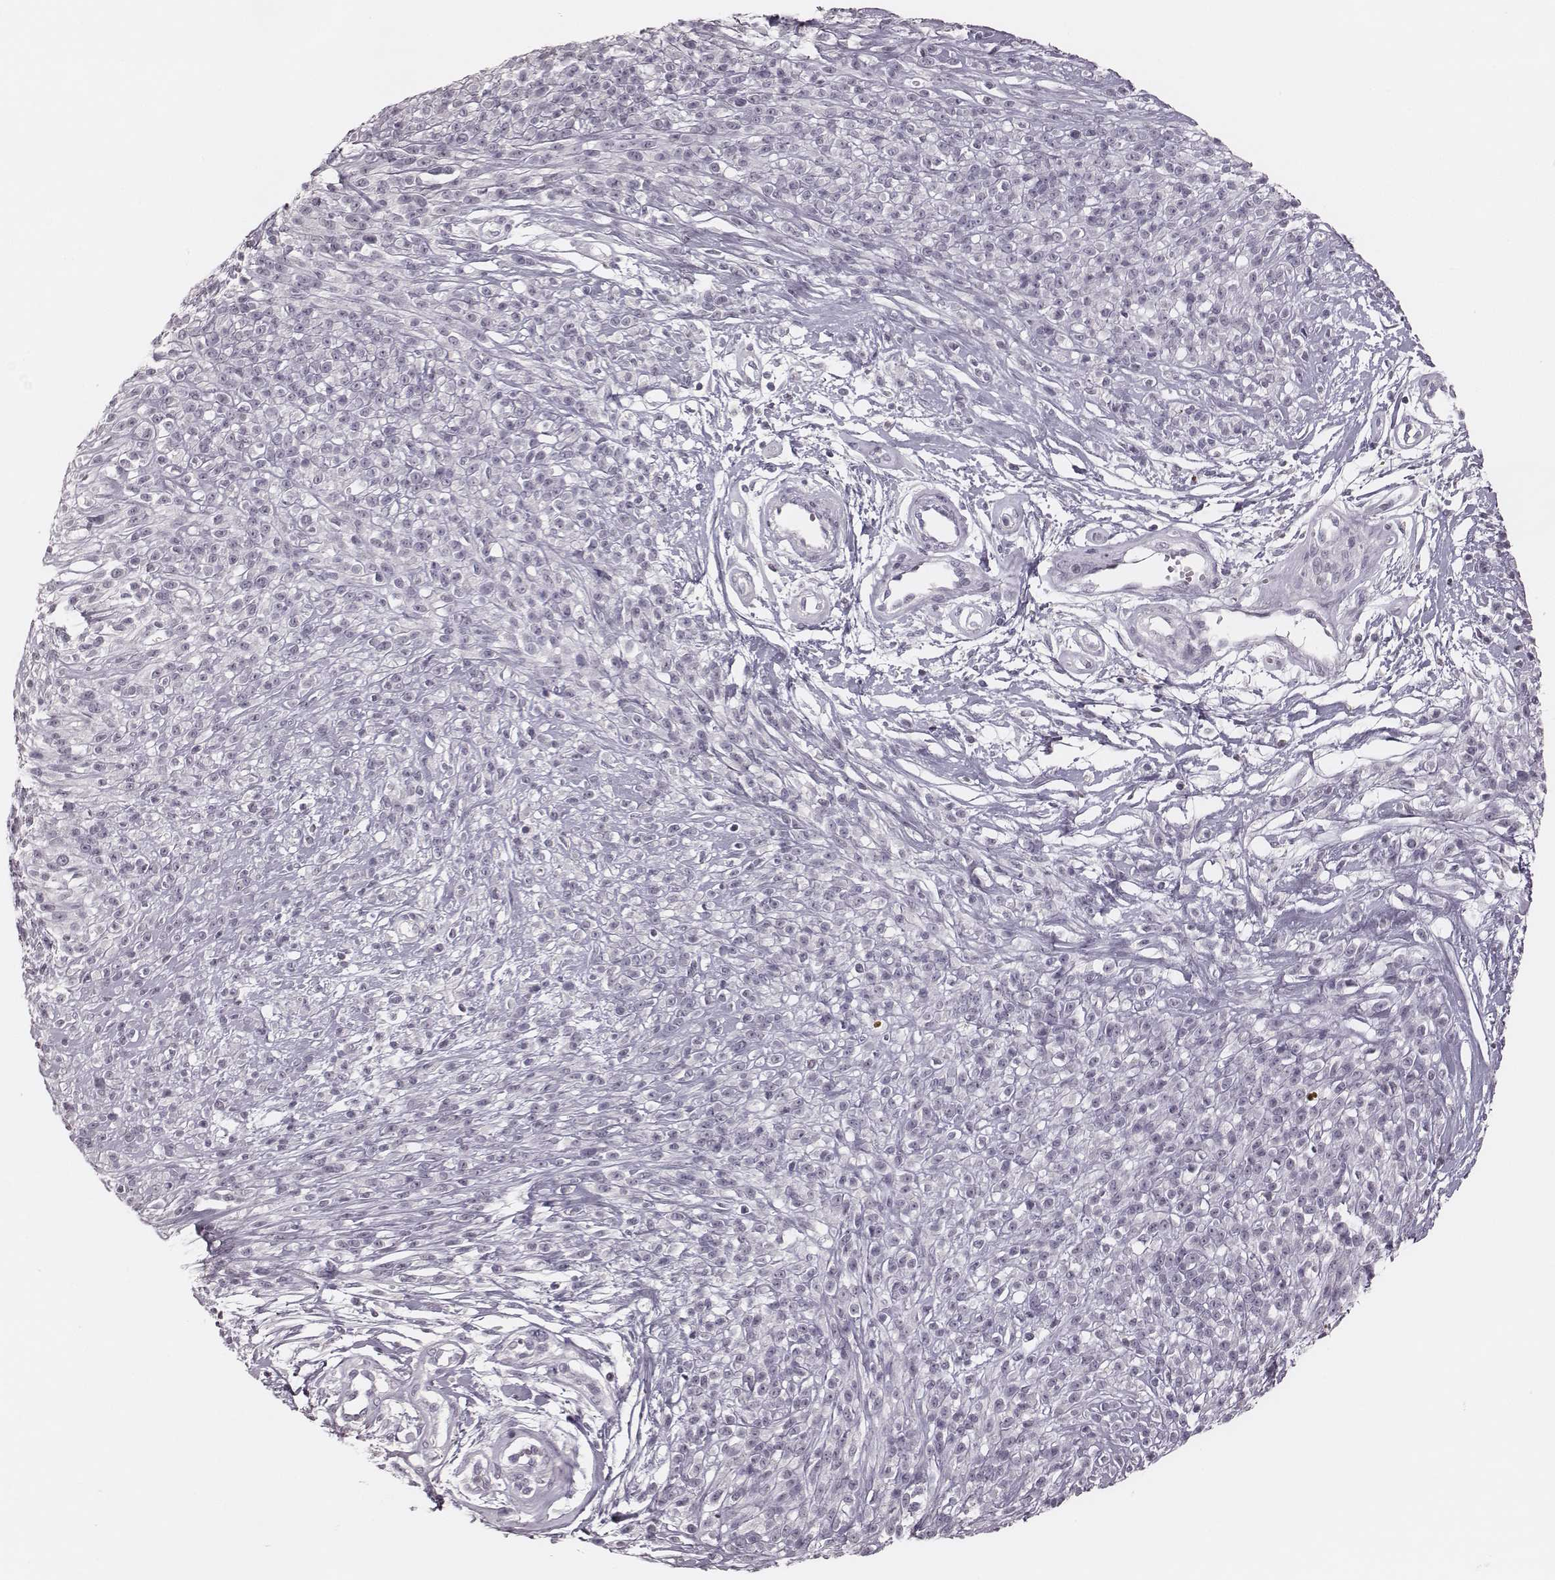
{"staining": {"intensity": "negative", "quantity": "none", "location": "none"}, "tissue": "melanoma", "cell_type": "Tumor cells", "image_type": "cancer", "snomed": [{"axis": "morphology", "description": "Malignant melanoma, NOS"}, {"axis": "topography", "description": "Skin"}, {"axis": "topography", "description": "Skin of trunk"}], "caption": "Protein analysis of melanoma exhibits no significant positivity in tumor cells.", "gene": "S100Z", "patient": {"sex": "male", "age": 74}}